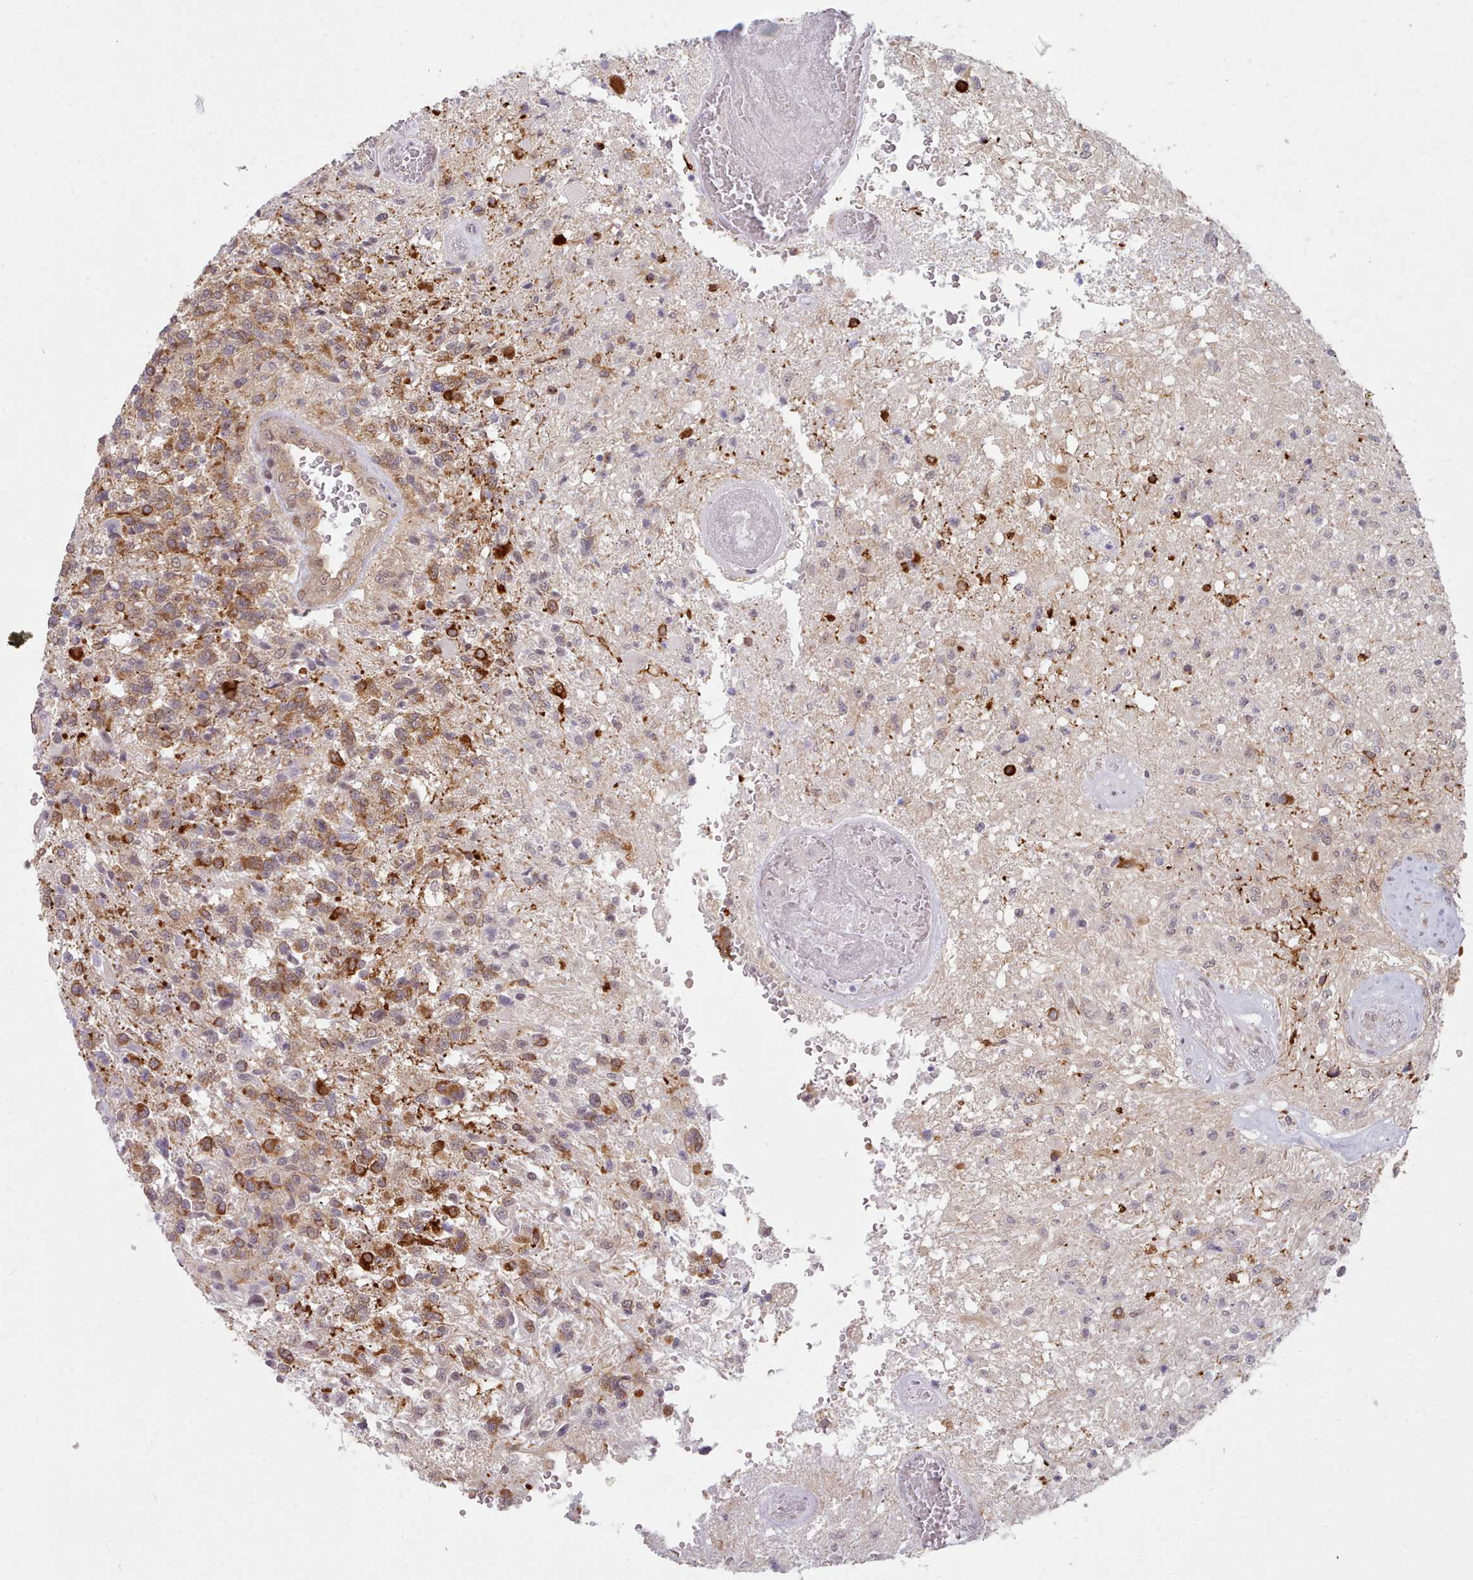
{"staining": {"intensity": "moderate", "quantity": "25%-75%", "location": "cytoplasmic/membranous"}, "tissue": "glioma", "cell_type": "Tumor cells", "image_type": "cancer", "snomed": [{"axis": "morphology", "description": "Glioma, malignant, High grade"}, {"axis": "topography", "description": "Brain"}], "caption": "Malignant high-grade glioma stained with a protein marker exhibits moderate staining in tumor cells.", "gene": "CES3", "patient": {"sex": "male", "age": 56}}